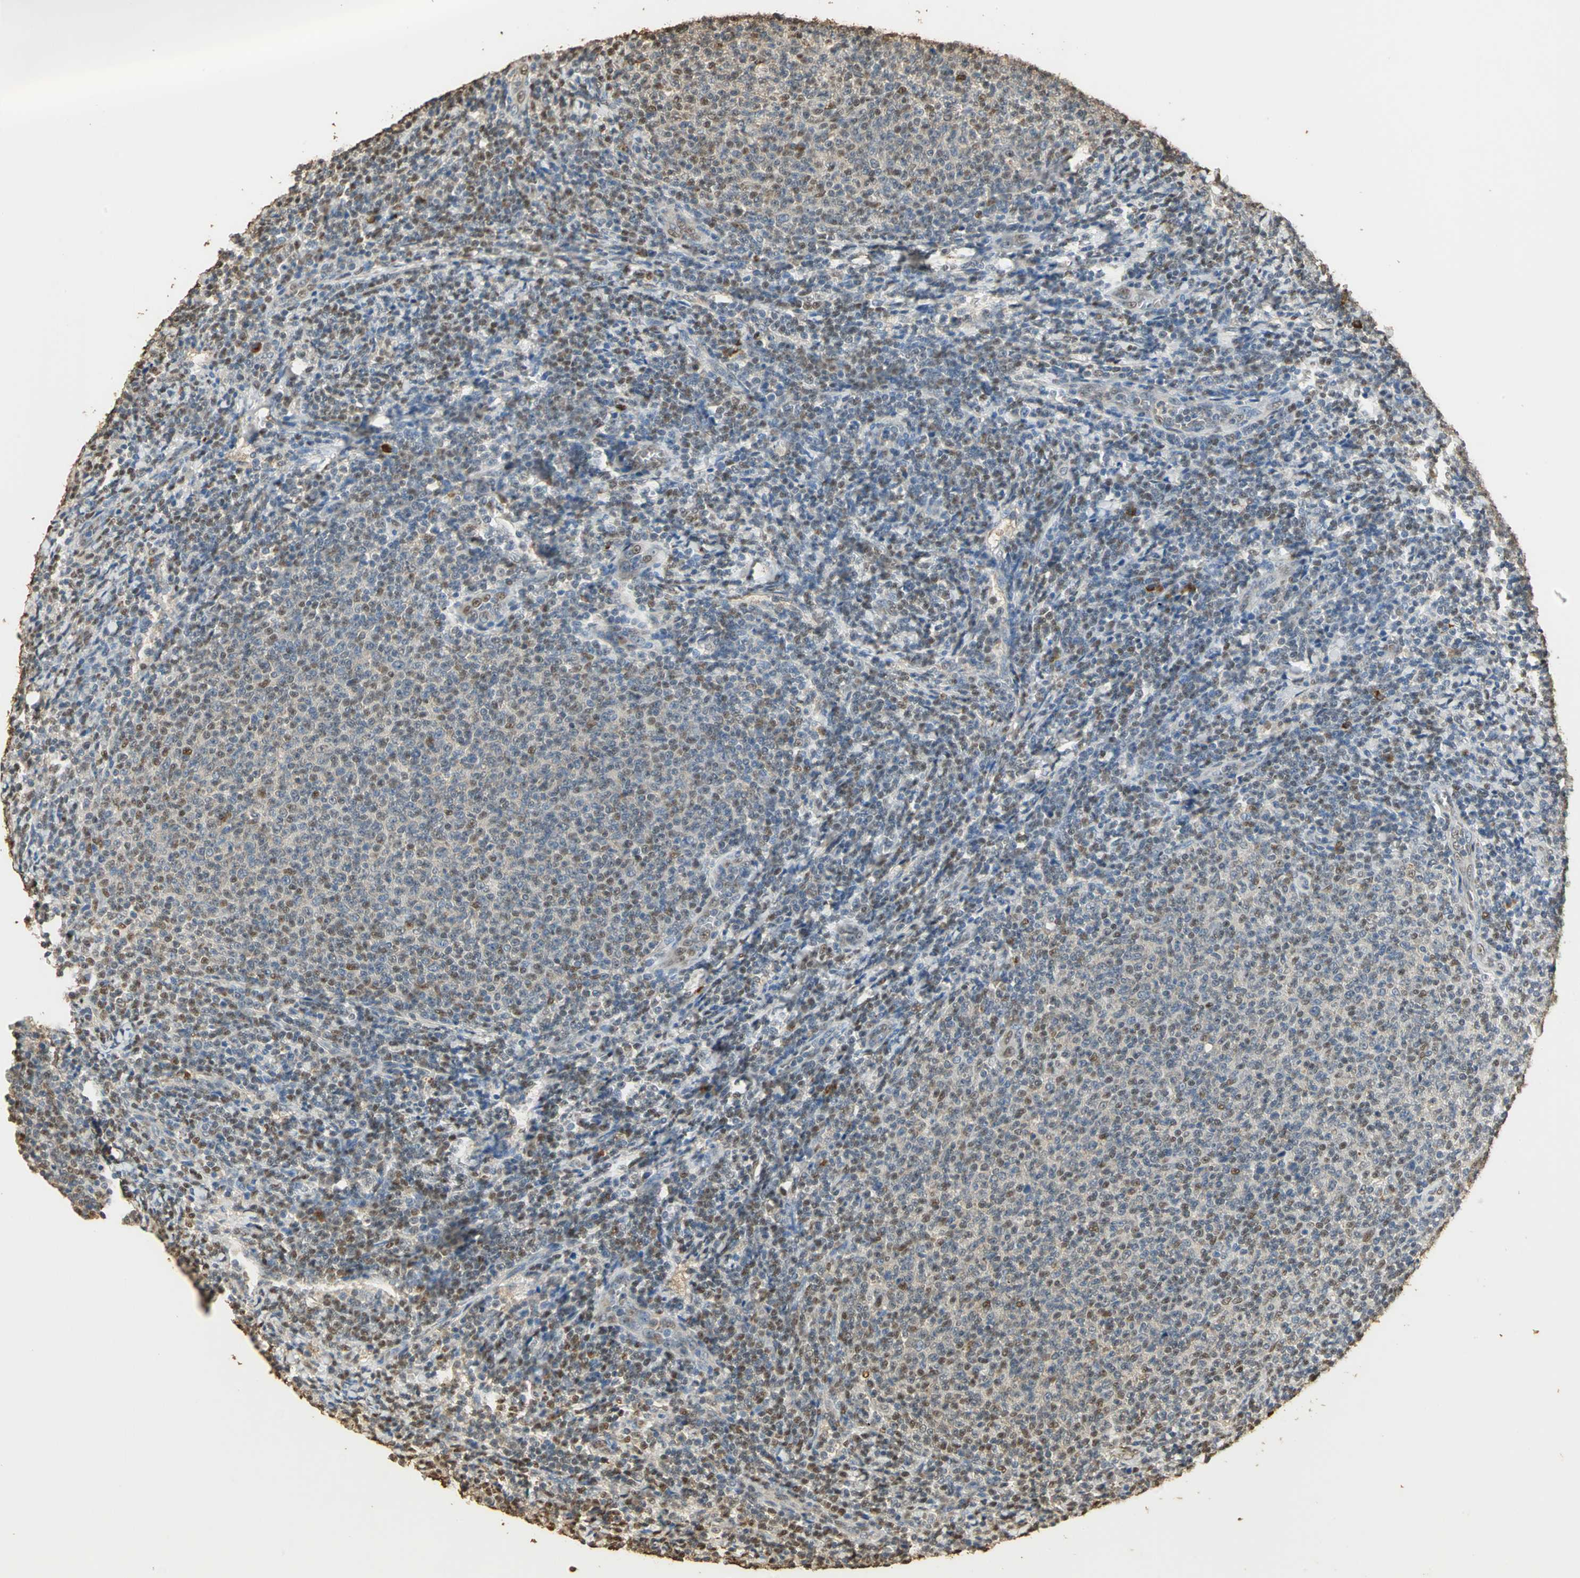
{"staining": {"intensity": "negative", "quantity": "none", "location": "none"}, "tissue": "lymphoma", "cell_type": "Tumor cells", "image_type": "cancer", "snomed": [{"axis": "morphology", "description": "Malignant lymphoma, non-Hodgkin's type, Low grade"}, {"axis": "topography", "description": "Lymph node"}], "caption": "Image shows no significant protein positivity in tumor cells of malignant lymphoma, non-Hodgkin's type (low-grade).", "gene": "GAPDH", "patient": {"sex": "male", "age": 66}}